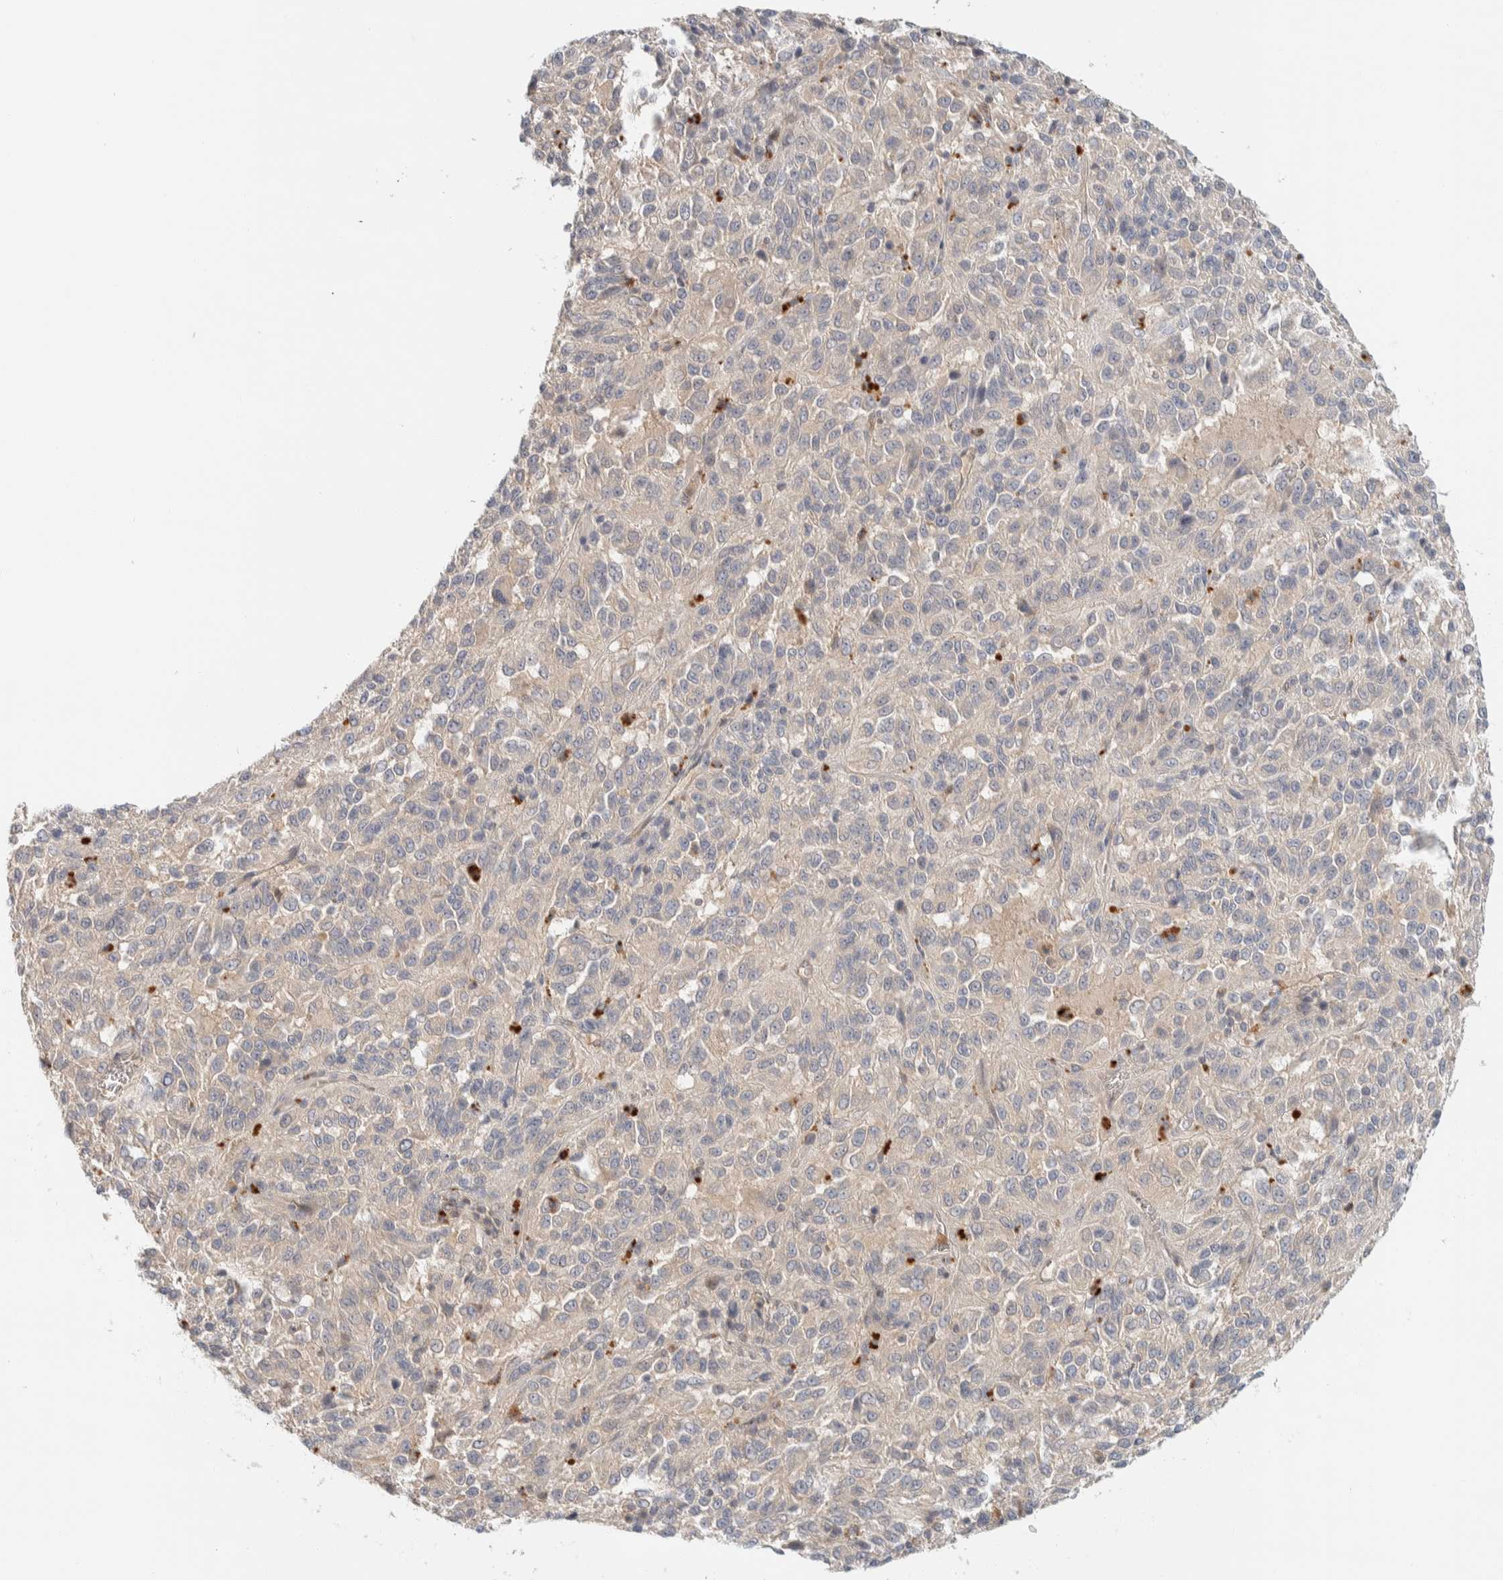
{"staining": {"intensity": "negative", "quantity": "none", "location": "none"}, "tissue": "melanoma", "cell_type": "Tumor cells", "image_type": "cancer", "snomed": [{"axis": "morphology", "description": "Malignant melanoma, Metastatic site"}, {"axis": "topography", "description": "Lung"}], "caption": "Tumor cells show no significant protein staining in melanoma. The staining is performed using DAB (3,3'-diaminobenzidine) brown chromogen with nuclei counter-stained in using hematoxylin.", "gene": "GCLM", "patient": {"sex": "male", "age": 64}}